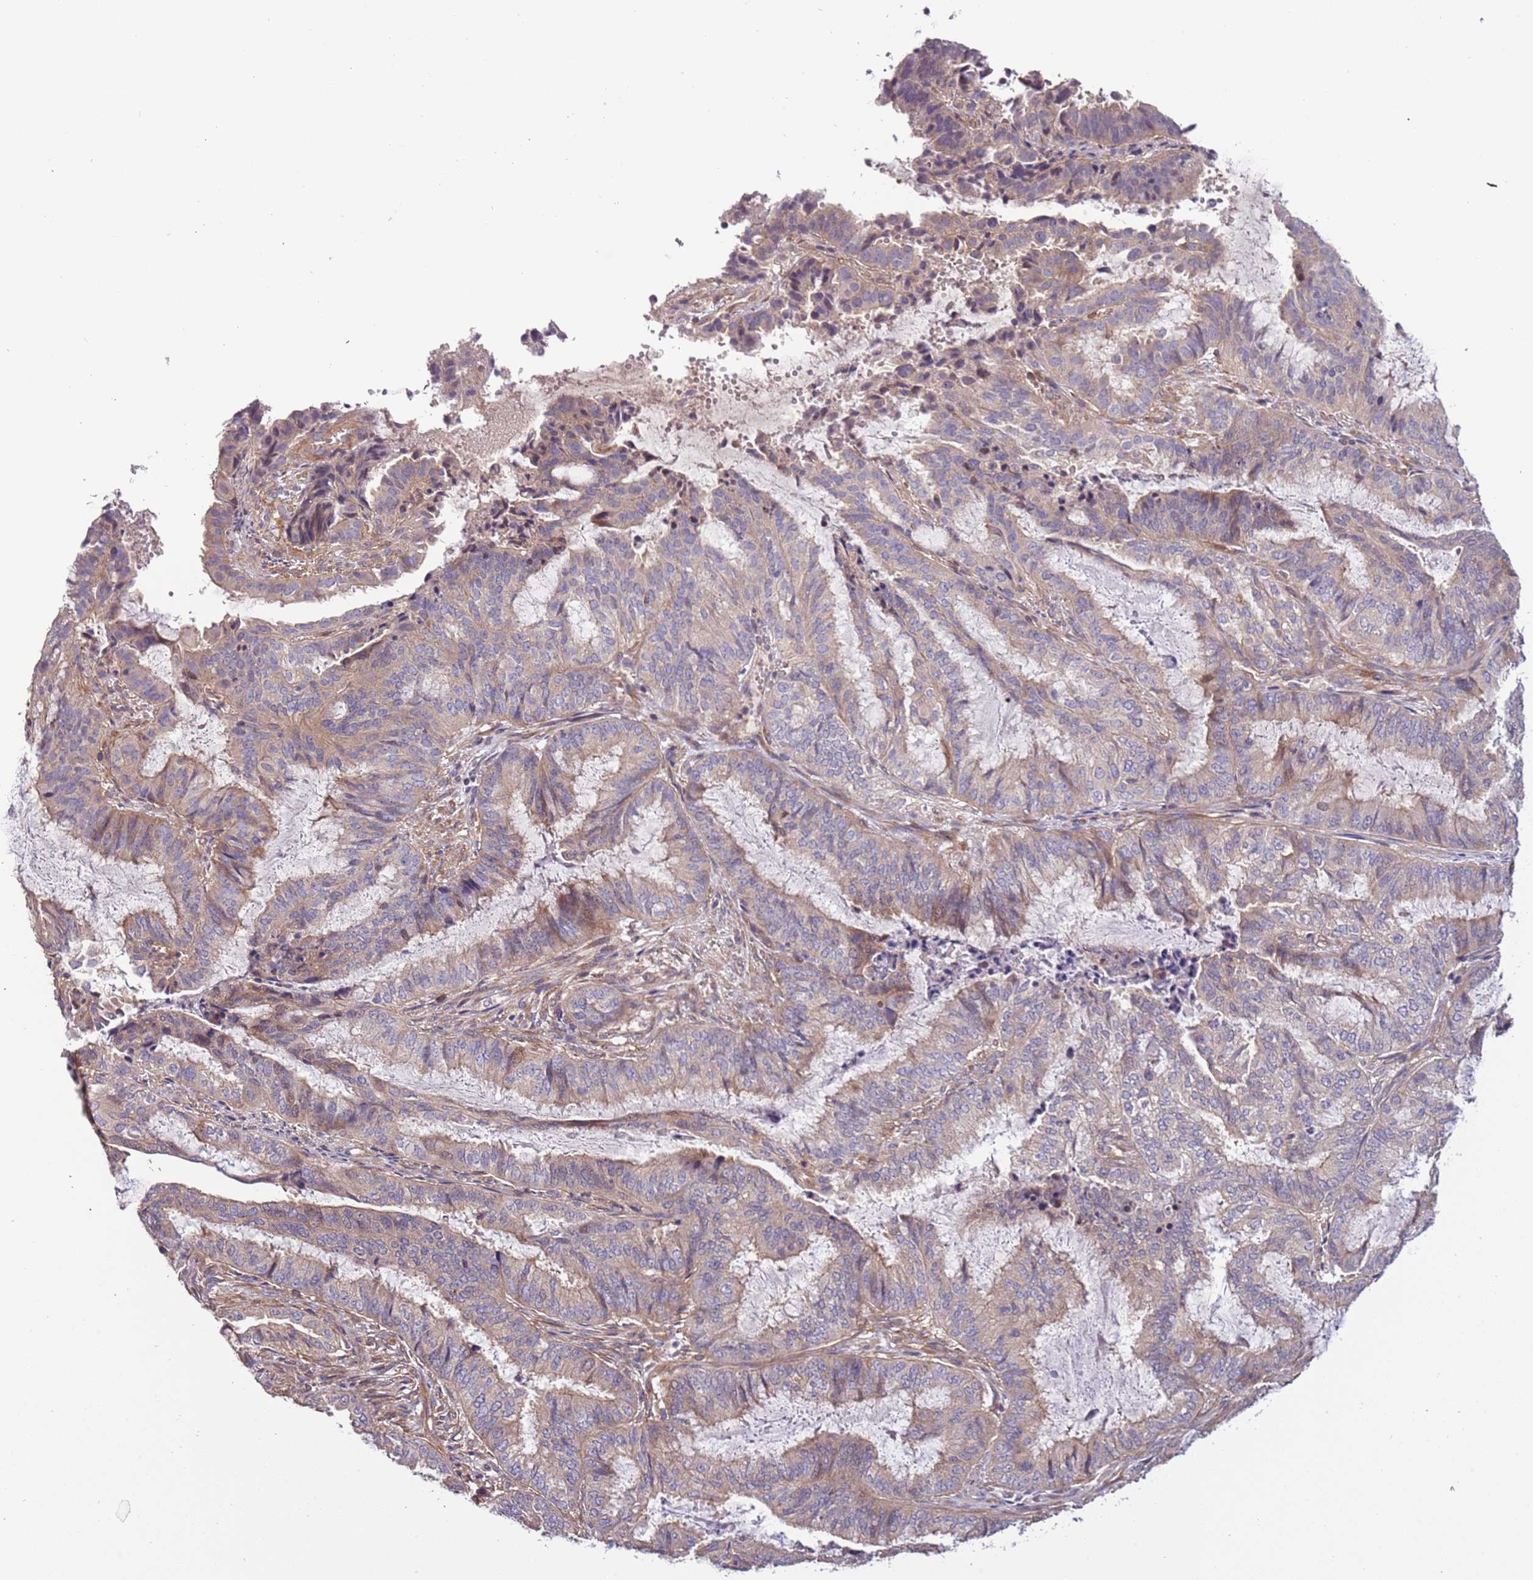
{"staining": {"intensity": "weak", "quantity": "<25%", "location": "cytoplasmic/membranous"}, "tissue": "endometrial cancer", "cell_type": "Tumor cells", "image_type": "cancer", "snomed": [{"axis": "morphology", "description": "Adenocarcinoma, NOS"}, {"axis": "topography", "description": "Endometrium"}], "caption": "There is no significant positivity in tumor cells of endometrial cancer (adenocarcinoma). (DAB immunohistochemistry visualized using brightfield microscopy, high magnification).", "gene": "LAMB4", "patient": {"sex": "female", "age": 51}}